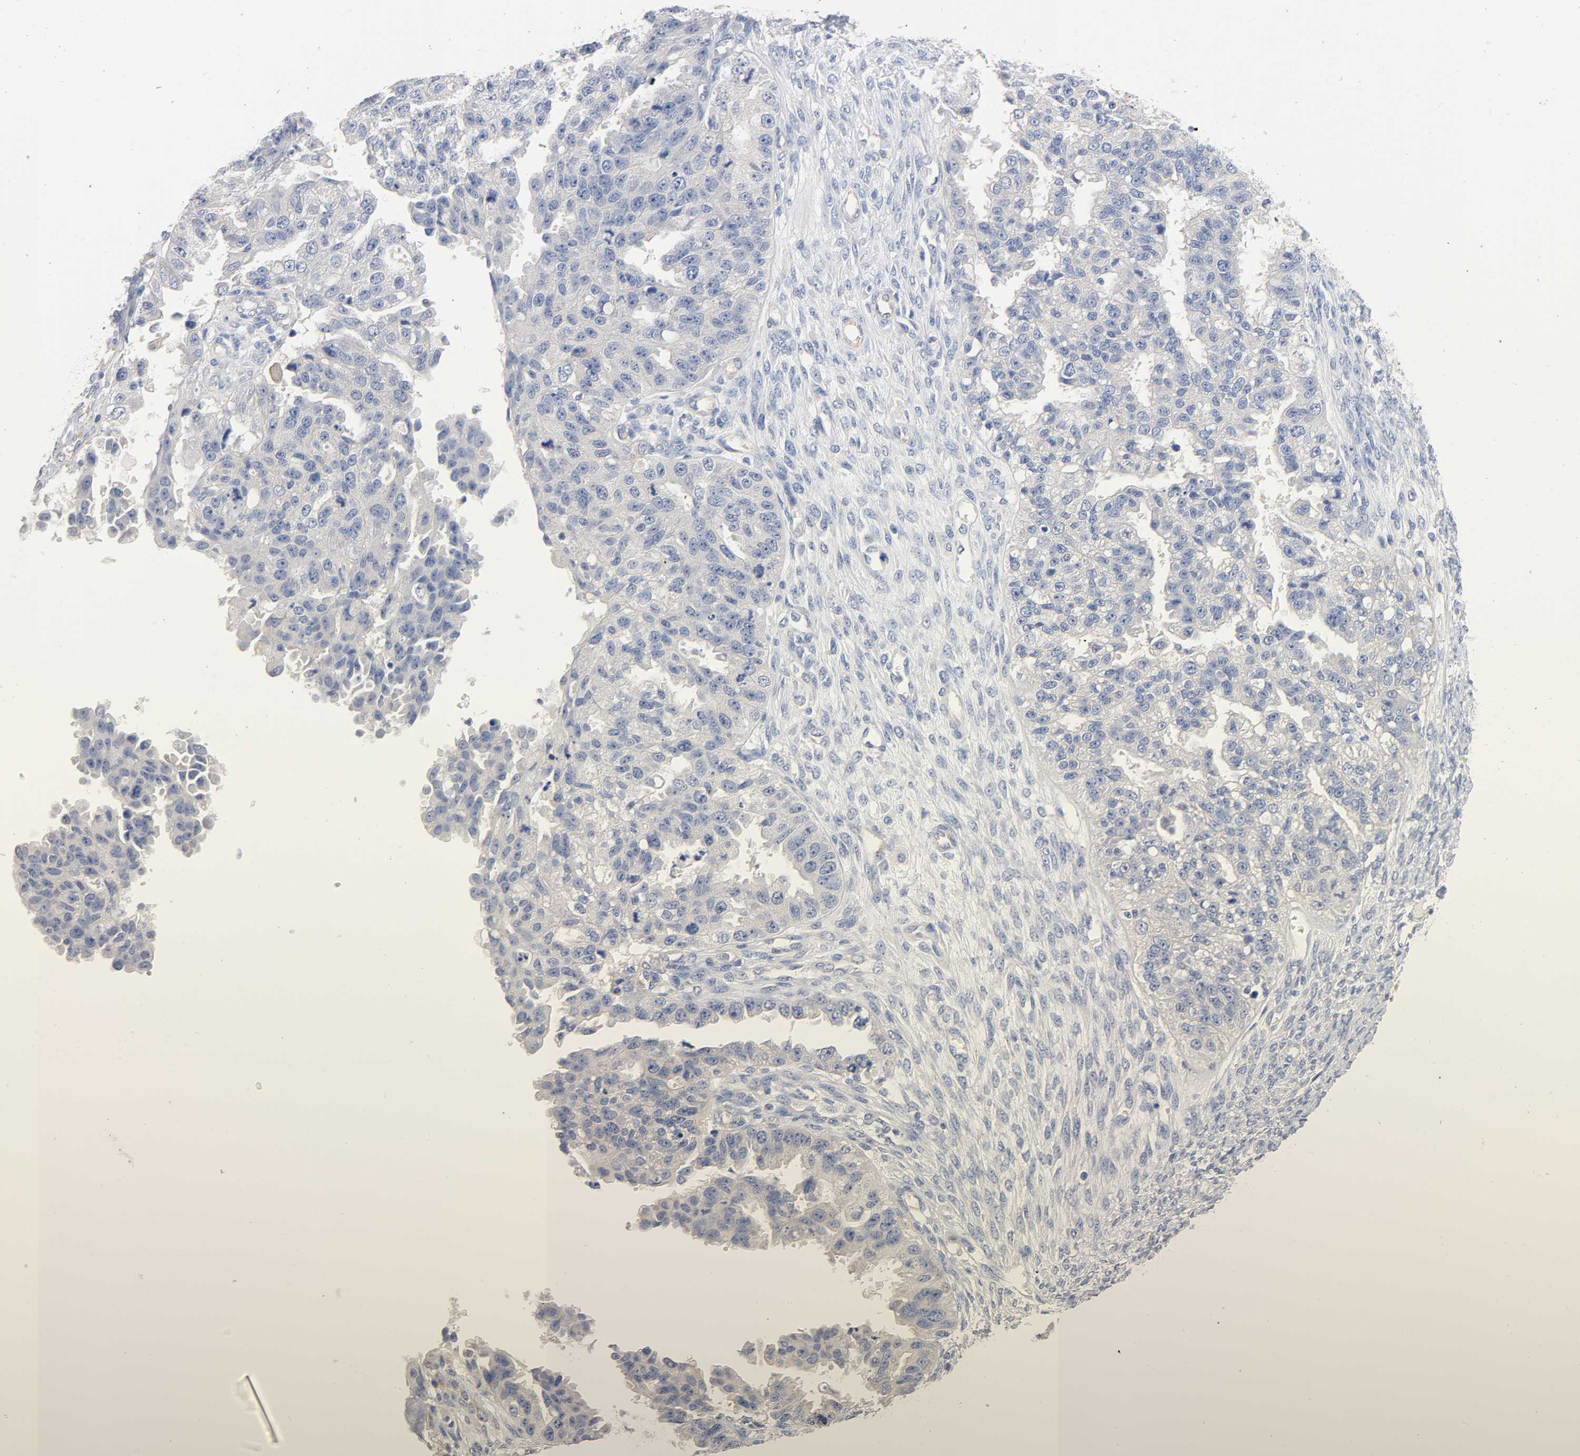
{"staining": {"intensity": "negative", "quantity": "none", "location": "none"}, "tissue": "ovarian cancer", "cell_type": "Tumor cells", "image_type": "cancer", "snomed": [{"axis": "morphology", "description": "Cystadenocarcinoma, serous, NOS"}, {"axis": "topography", "description": "Ovary"}], "caption": "Immunohistochemistry (IHC) image of neoplastic tissue: serous cystadenocarcinoma (ovarian) stained with DAB shows no significant protein staining in tumor cells.", "gene": "MALT1", "patient": {"sex": "female", "age": 58}}